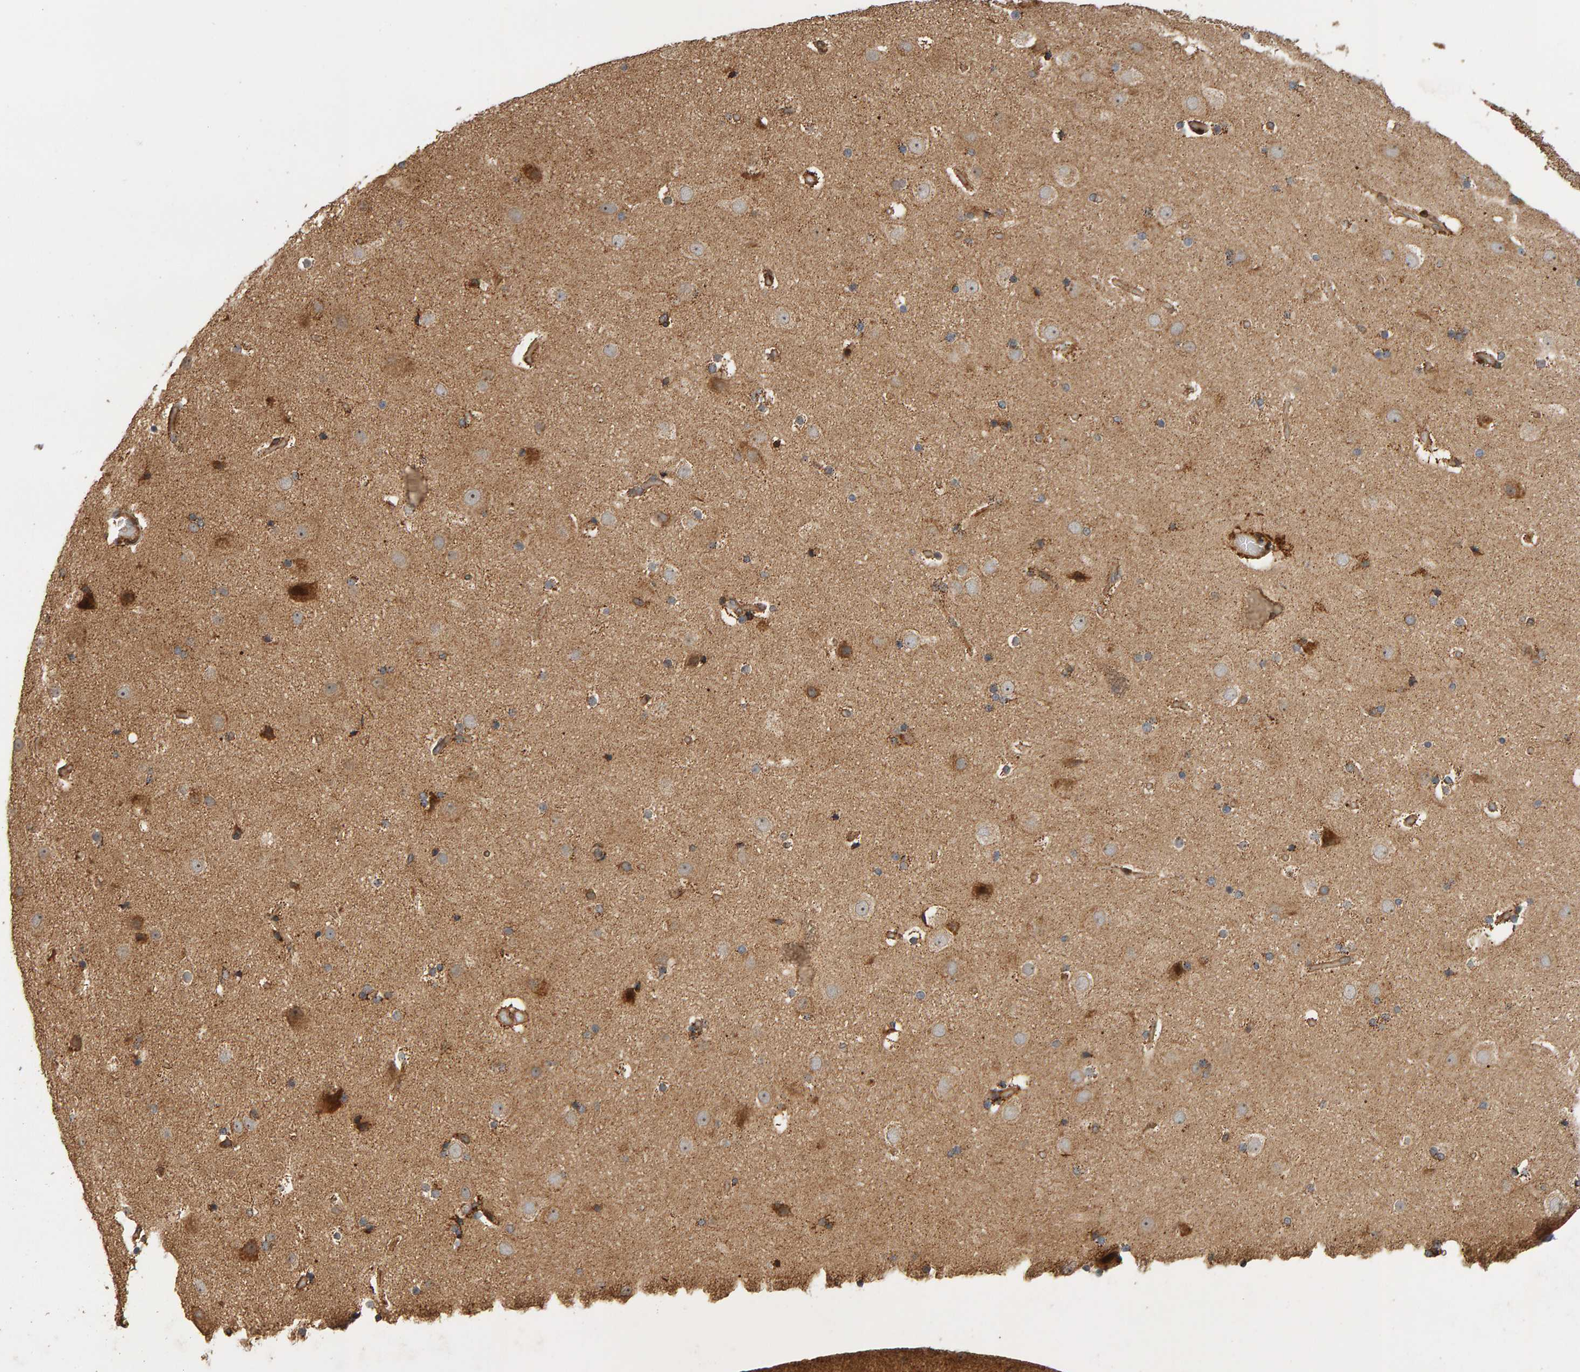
{"staining": {"intensity": "moderate", "quantity": ">75%", "location": "cytoplasmic/membranous"}, "tissue": "cerebral cortex", "cell_type": "Endothelial cells", "image_type": "normal", "snomed": [{"axis": "morphology", "description": "Normal tissue, NOS"}, {"axis": "topography", "description": "Cerebral cortex"}], "caption": "Immunohistochemical staining of normal human cerebral cortex shows >75% levels of moderate cytoplasmic/membranous protein expression in about >75% of endothelial cells. The protein of interest is shown in brown color, while the nuclei are stained blue.", "gene": "ZFAND1", "patient": {"sex": "male", "age": 57}}